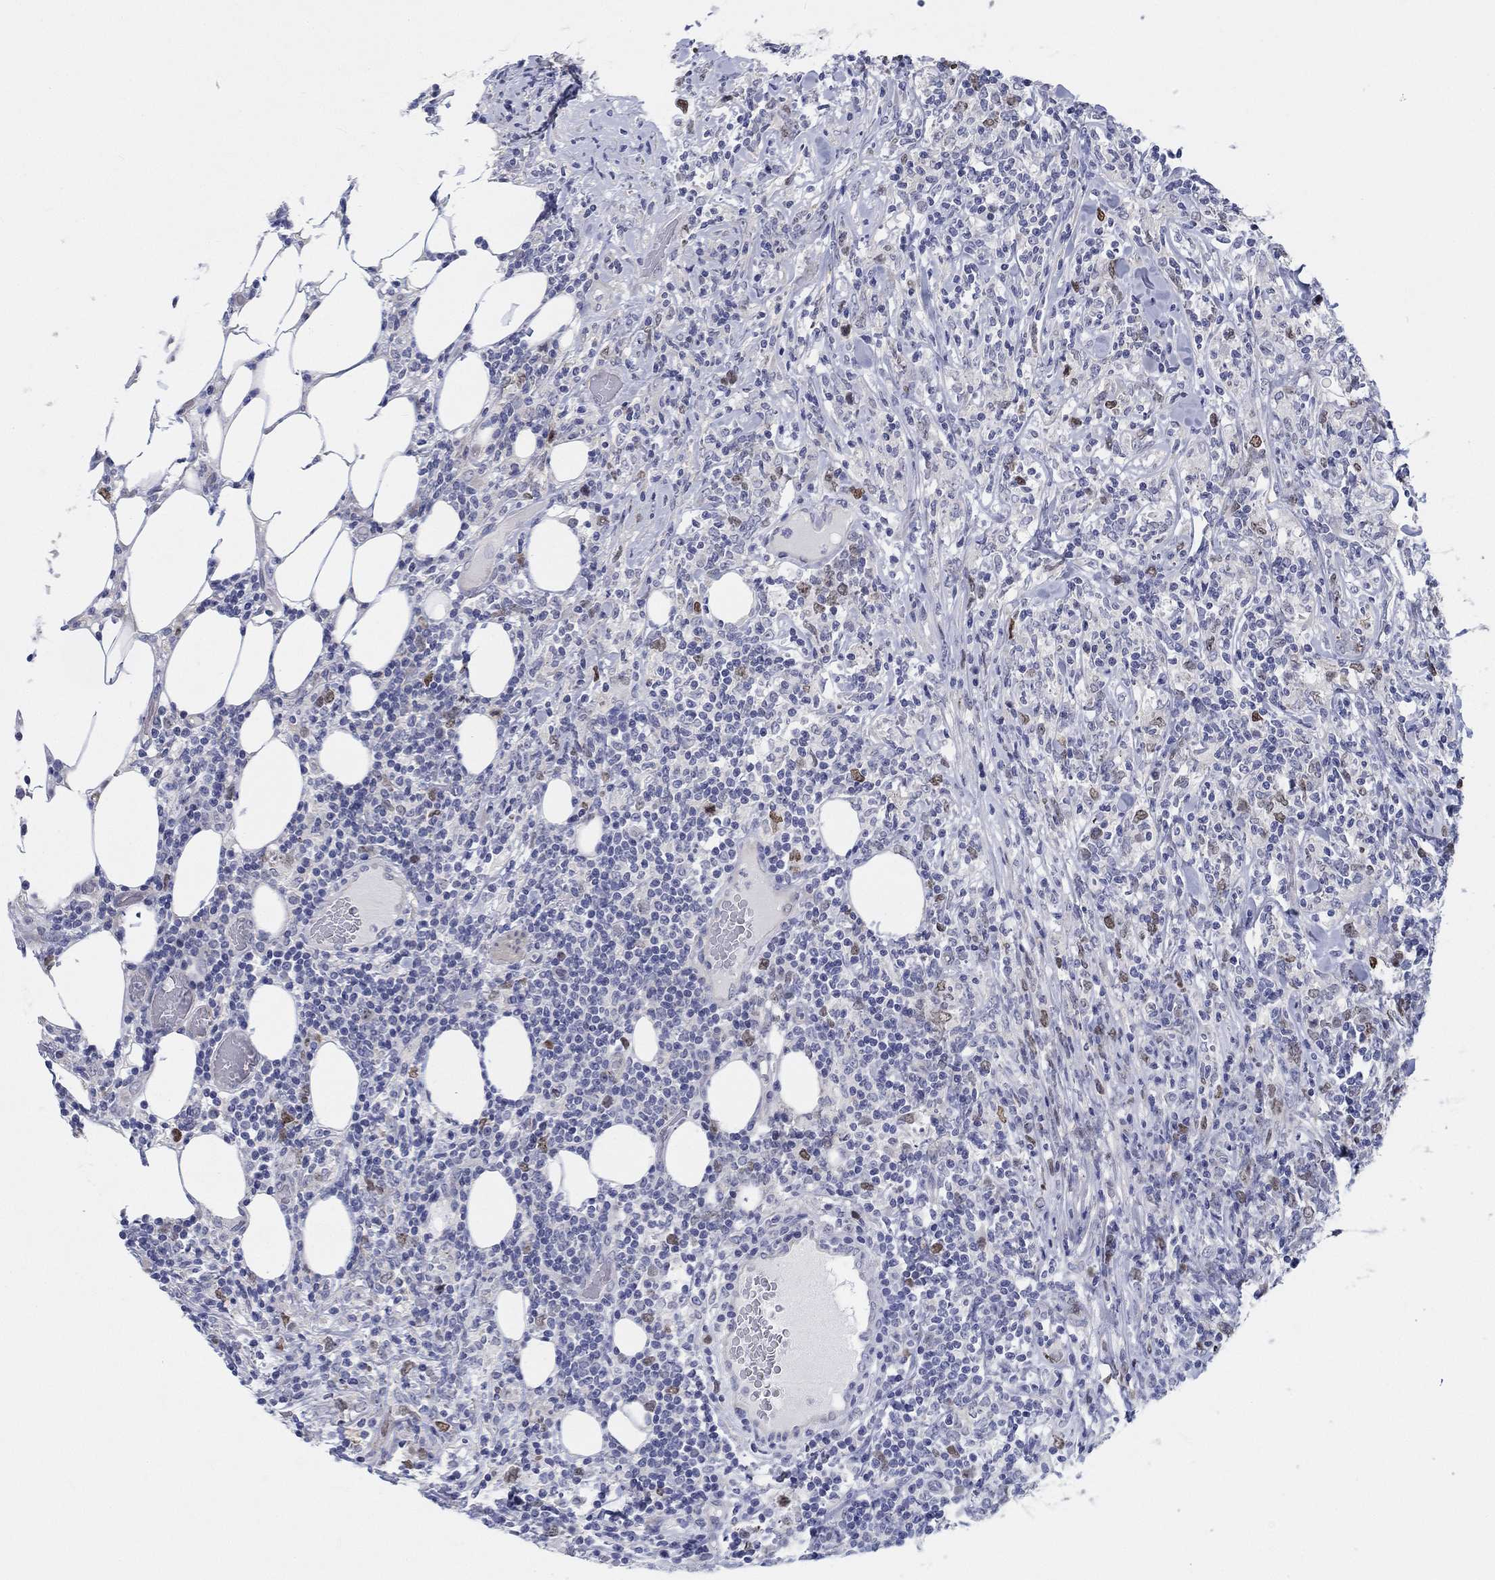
{"staining": {"intensity": "negative", "quantity": "none", "location": "none"}, "tissue": "lymphoma", "cell_type": "Tumor cells", "image_type": "cancer", "snomed": [{"axis": "morphology", "description": "Malignant lymphoma, non-Hodgkin's type, High grade"}, {"axis": "topography", "description": "Lymph node"}], "caption": "Malignant lymphoma, non-Hodgkin's type (high-grade) was stained to show a protein in brown. There is no significant staining in tumor cells. (DAB (3,3'-diaminobenzidine) immunohistochemistry, high magnification).", "gene": "PRC1", "patient": {"sex": "female", "age": 84}}